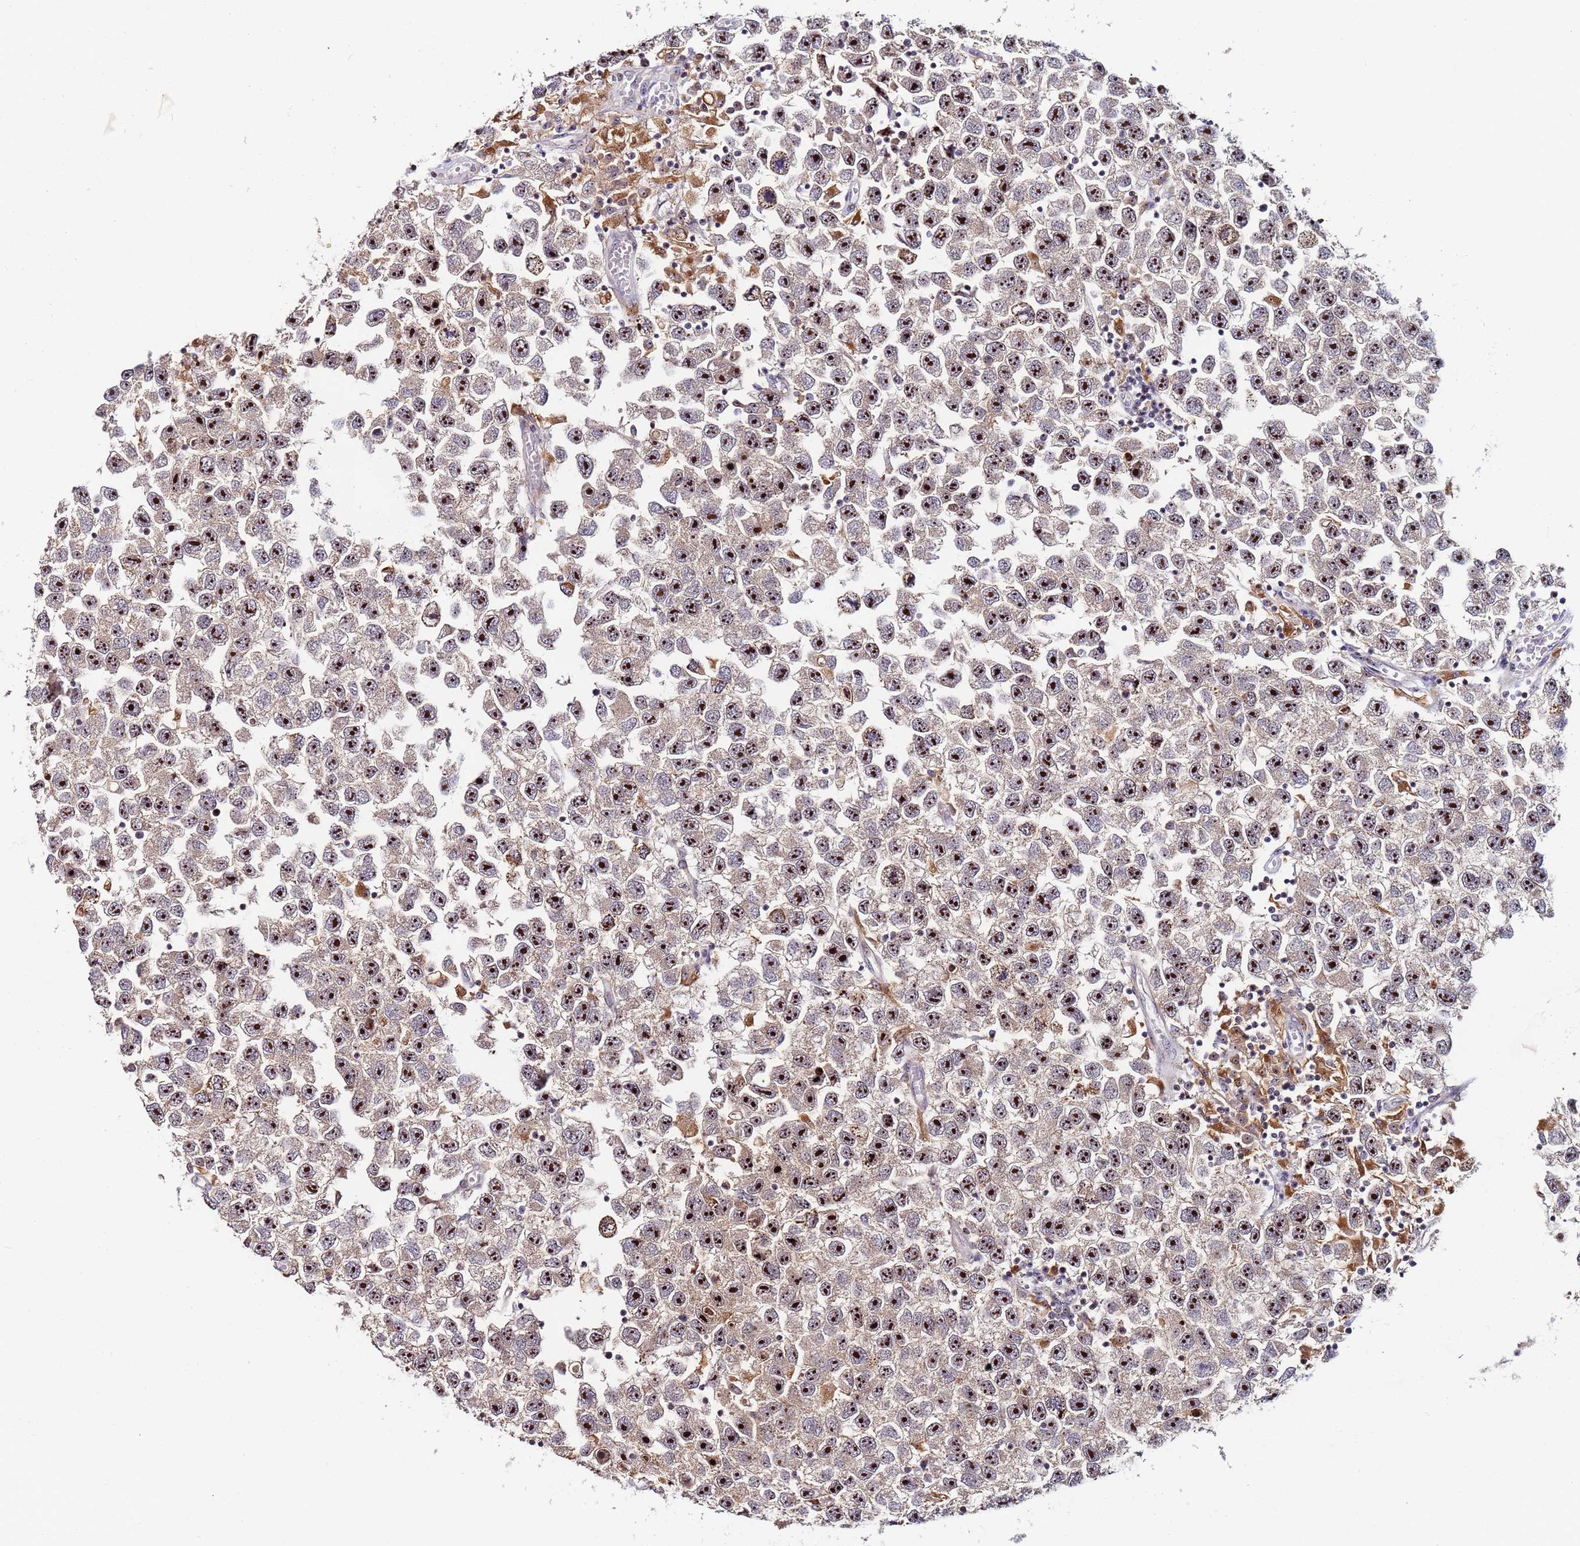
{"staining": {"intensity": "strong", "quantity": ">75%", "location": "nuclear"}, "tissue": "testis cancer", "cell_type": "Tumor cells", "image_type": "cancer", "snomed": [{"axis": "morphology", "description": "Seminoma, NOS"}, {"axis": "topography", "description": "Testis"}], "caption": "Testis seminoma stained with IHC demonstrates strong nuclear staining in approximately >75% of tumor cells. (DAB IHC with brightfield microscopy, high magnification).", "gene": "KRI1", "patient": {"sex": "male", "age": 26}}